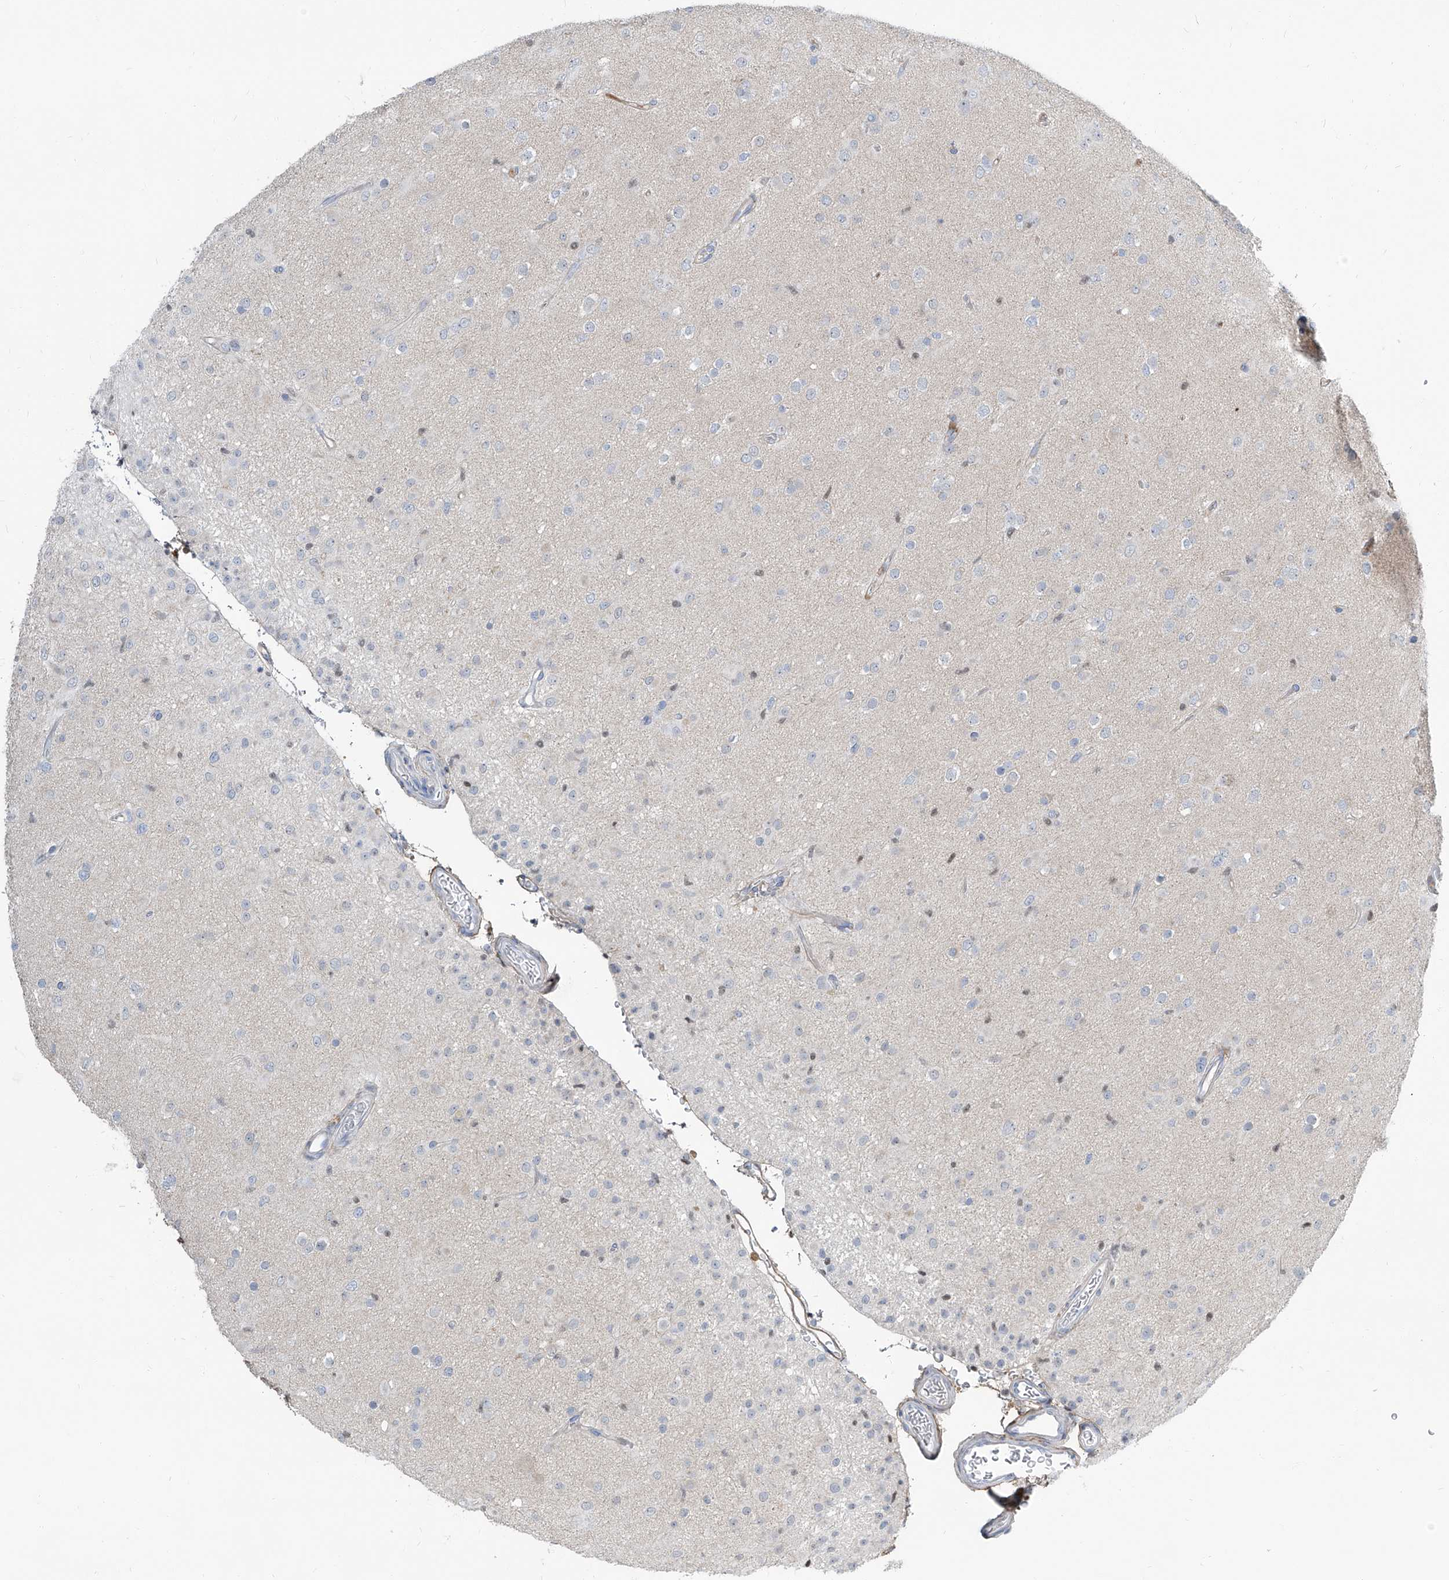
{"staining": {"intensity": "negative", "quantity": "none", "location": "none"}, "tissue": "glioma", "cell_type": "Tumor cells", "image_type": "cancer", "snomed": [{"axis": "morphology", "description": "Glioma, malignant, Low grade"}, {"axis": "topography", "description": "Brain"}], "caption": "The IHC image has no significant expression in tumor cells of glioma tissue.", "gene": "HOXA3", "patient": {"sex": "male", "age": 65}}